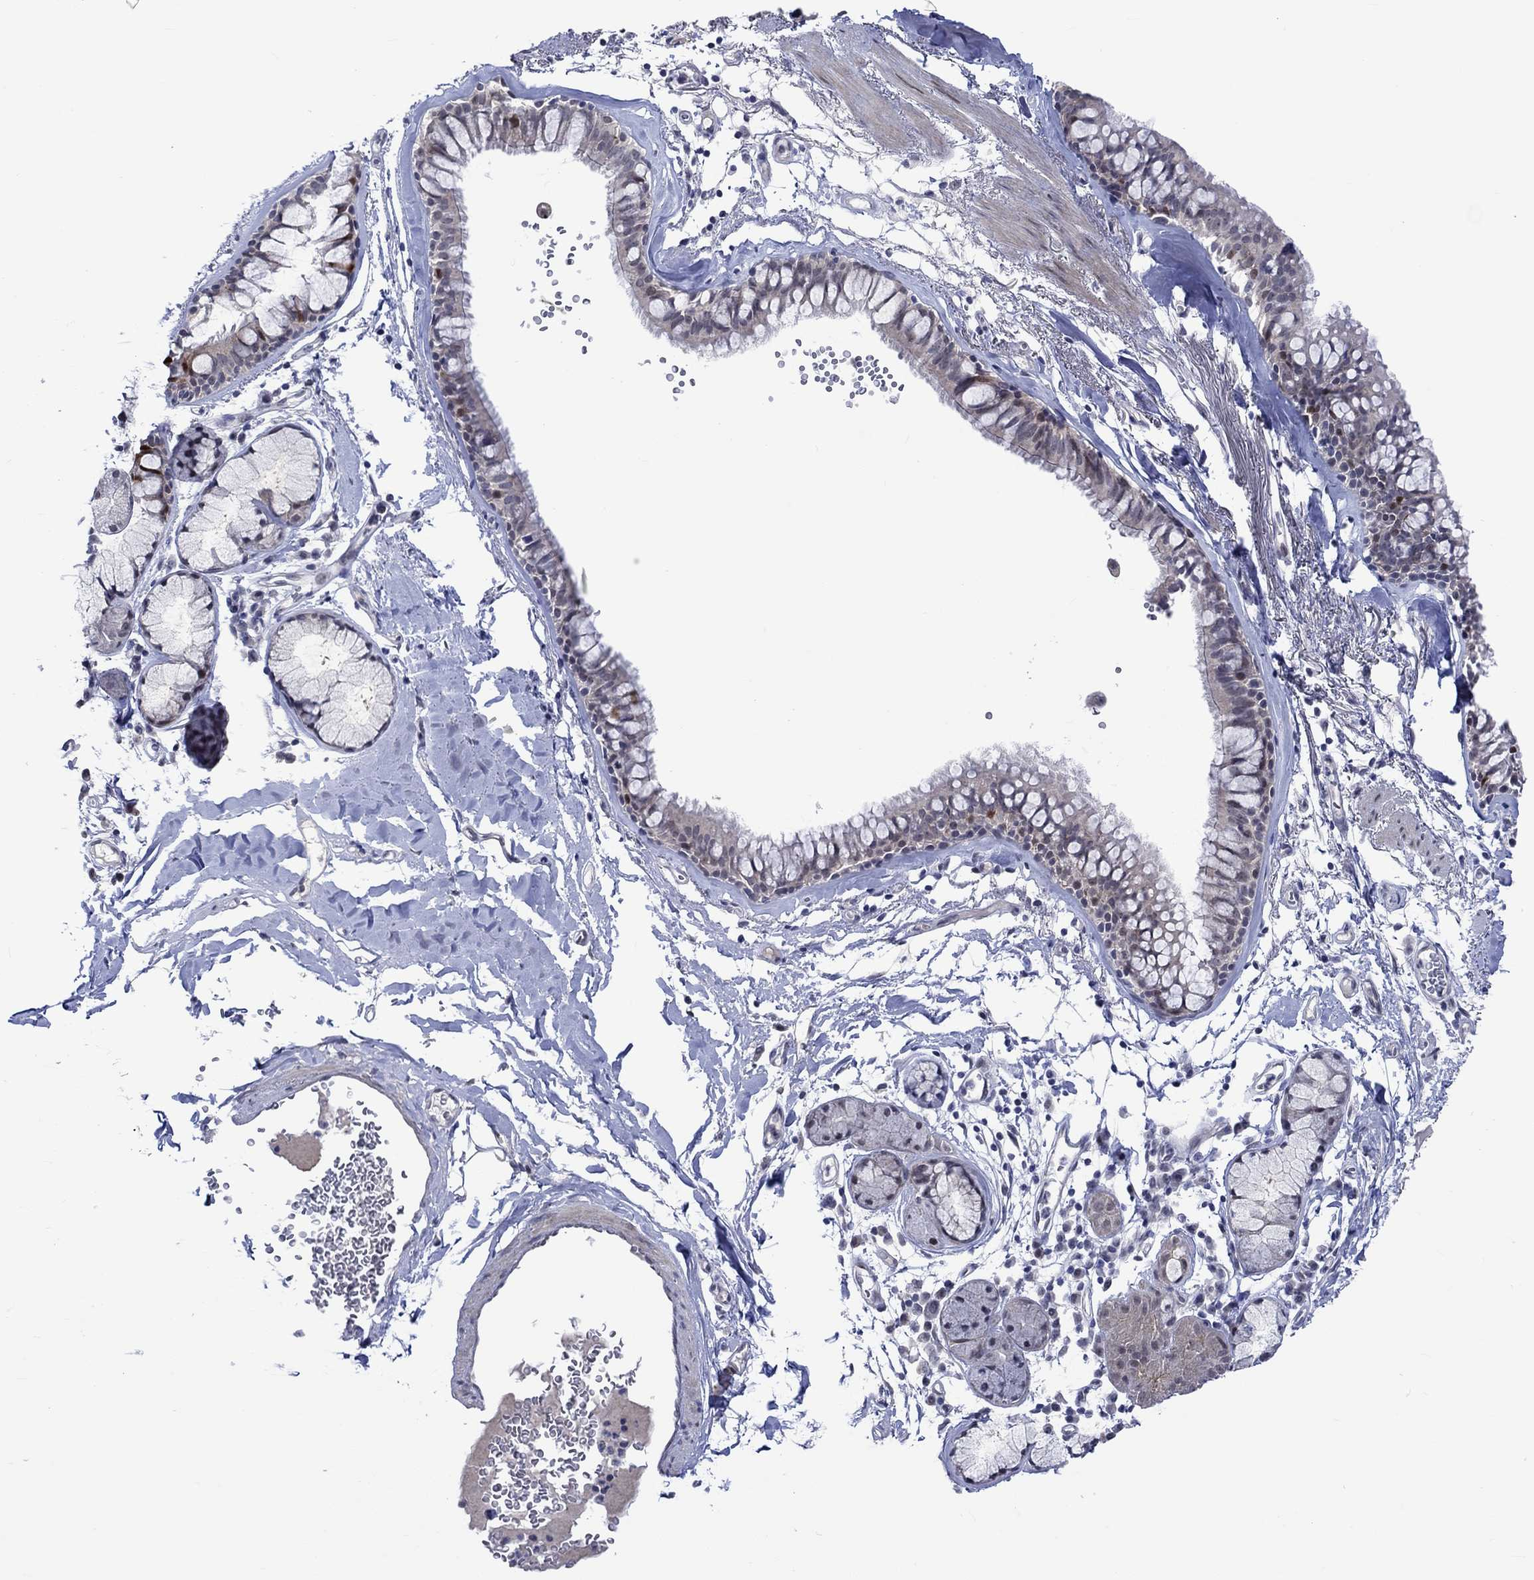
{"staining": {"intensity": "moderate", "quantity": "<25%", "location": "nuclear"}, "tissue": "bronchus", "cell_type": "Respiratory epithelial cells", "image_type": "normal", "snomed": [{"axis": "morphology", "description": "Normal tissue, NOS"}, {"axis": "morphology", "description": "Squamous cell carcinoma, NOS"}, {"axis": "topography", "description": "Cartilage tissue"}, {"axis": "topography", "description": "Bronchus"}], "caption": "Immunohistochemistry (IHC) micrograph of benign bronchus stained for a protein (brown), which demonstrates low levels of moderate nuclear positivity in about <25% of respiratory epithelial cells.", "gene": "E2F8", "patient": {"sex": "male", "age": 72}}